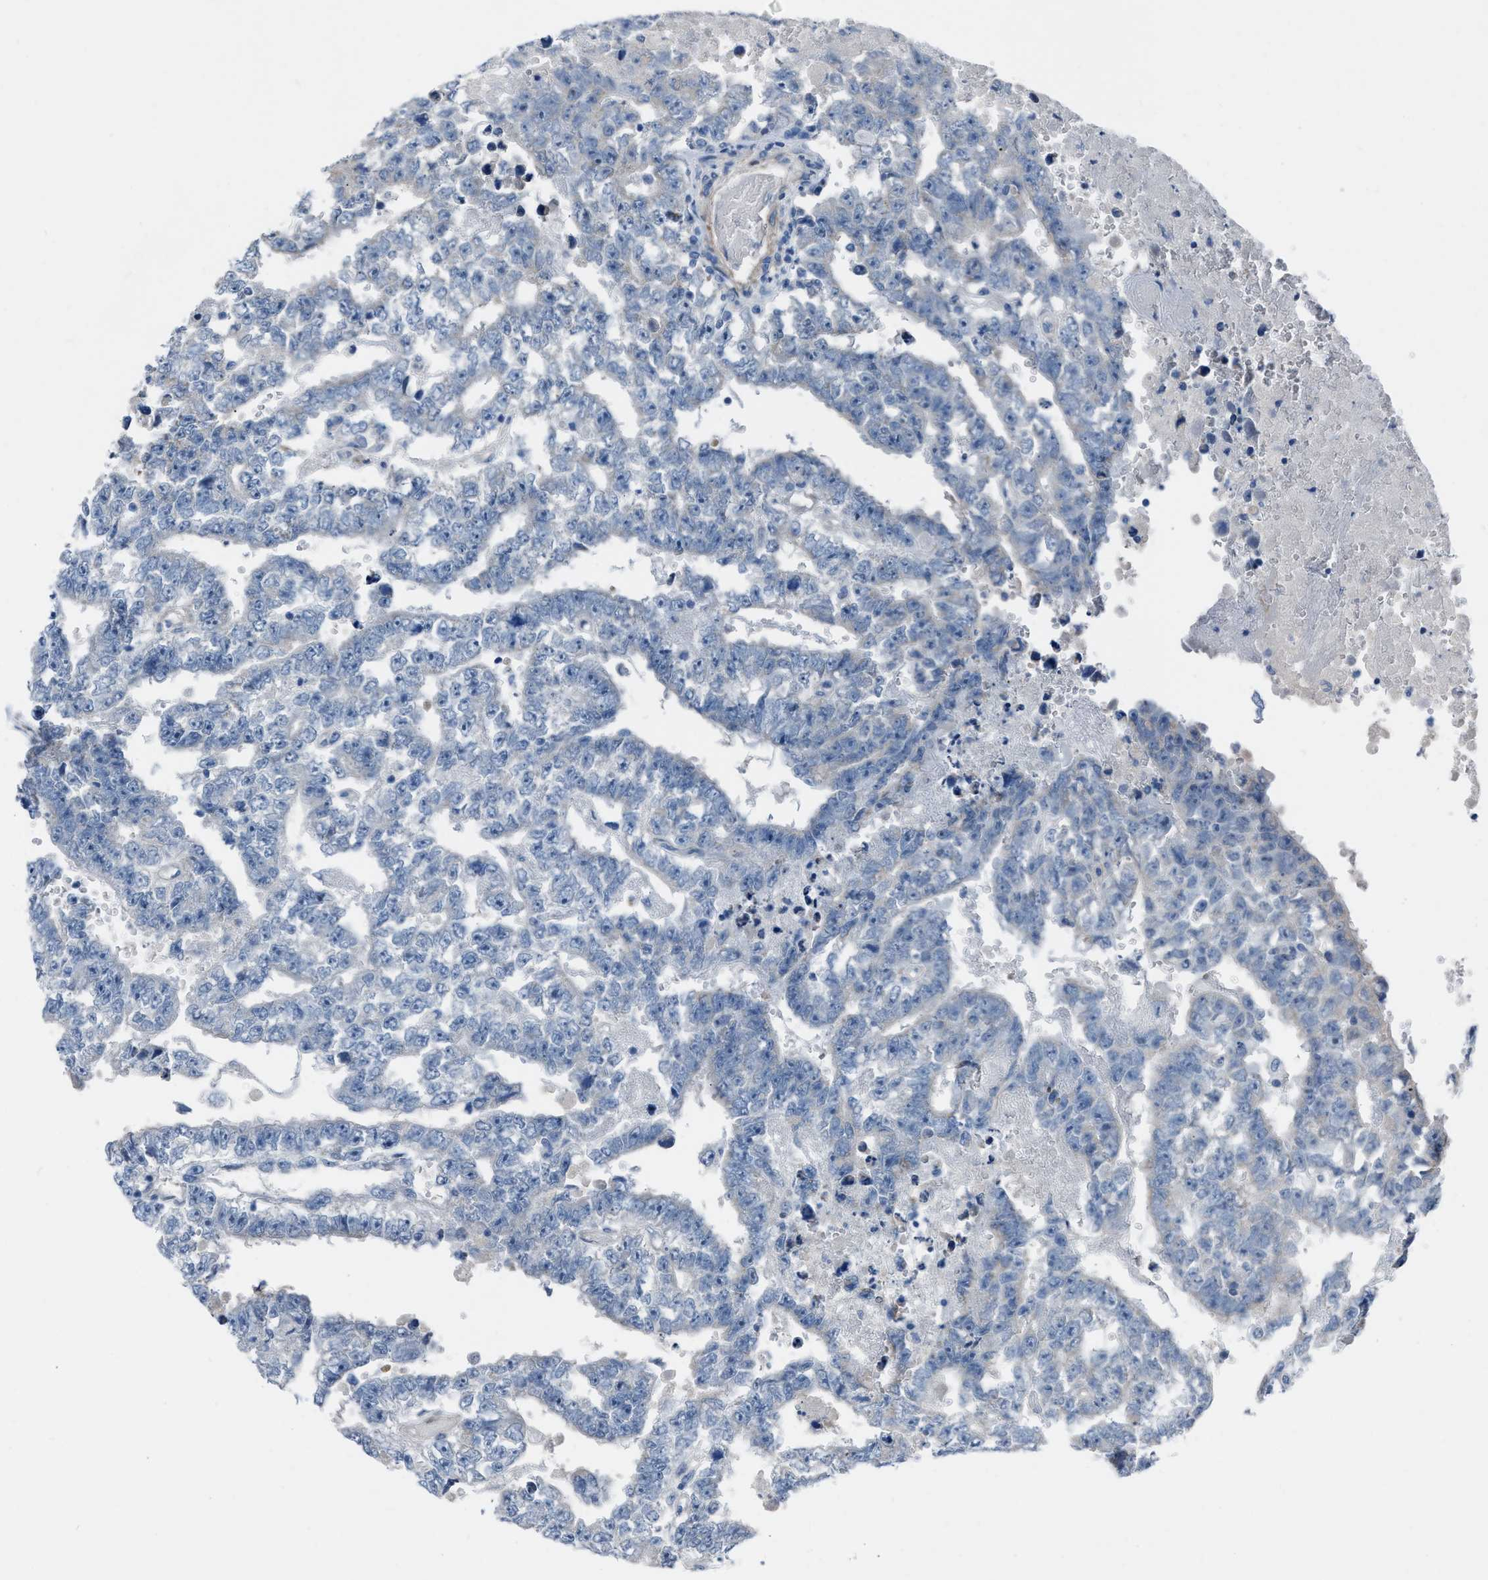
{"staining": {"intensity": "negative", "quantity": "none", "location": "none"}, "tissue": "testis cancer", "cell_type": "Tumor cells", "image_type": "cancer", "snomed": [{"axis": "morphology", "description": "Carcinoma, Embryonal, NOS"}, {"axis": "topography", "description": "Testis"}], "caption": "DAB immunohistochemical staining of testis embryonal carcinoma demonstrates no significant positivity in tumor cells. The staining was performed using DAB (3,3'-diaminobenzidine) to visualize the protein expression in brown, while the nuclei were stained in blue with hematoxylin (Magnification: 20x).", "gene": "SPATC1L", "patient": {"sex": "male", "age": 25}}